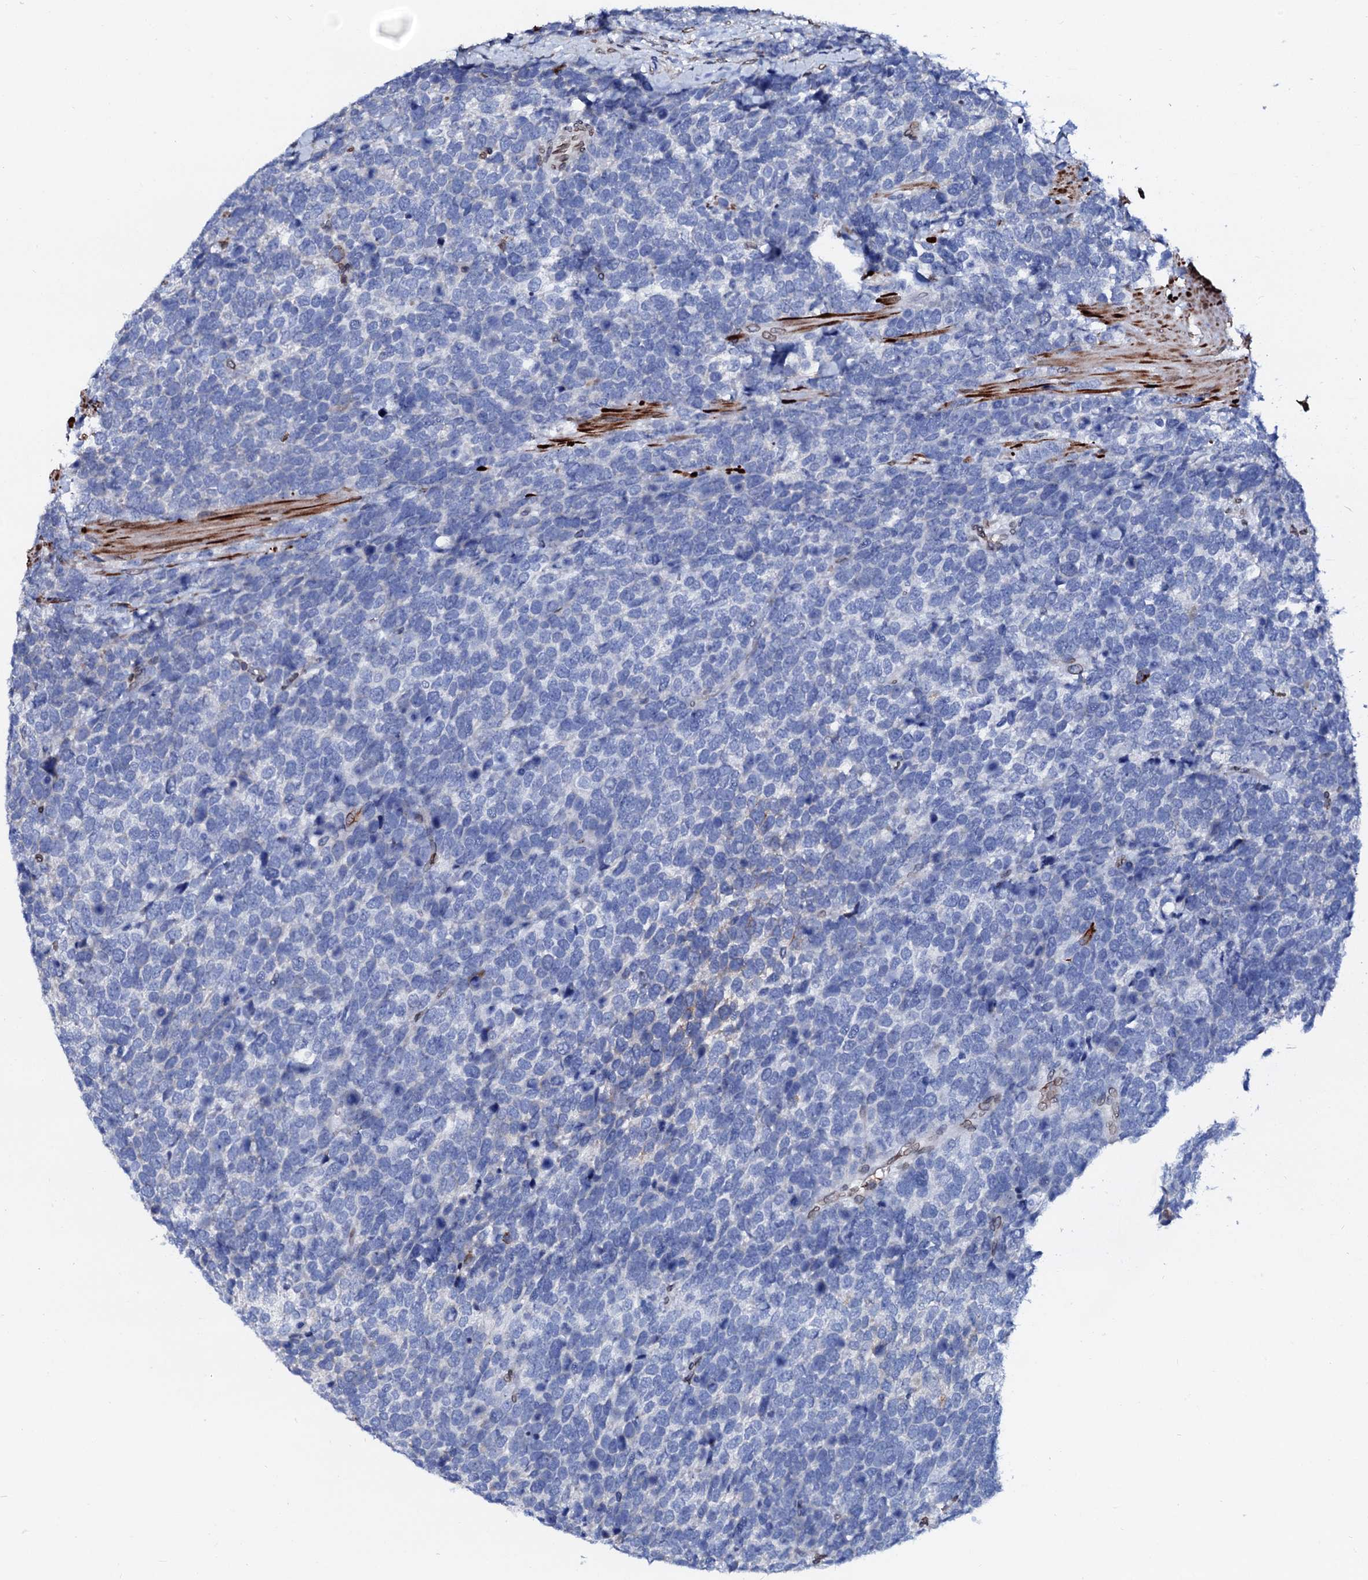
{"staining": {"intensity": "negative", "quantity": "none", "location": "none"}, "tissue": "urothelial cancer", "cell_type": "Tumor cells", "image_type": "cancer", "snomed": [{"axis": "morphology", "description": "Urothelial carcinoma, High grade"}, {"axis": "topography", "description": "Urinary bladder"}], "caption": "This is an immunohistochemistry photomicrograph of urothelial carcinoma (high-grade). There is no expression in tumor cells.", "gene": "NRP2", "patient": {"sex": "female", "age": 82}}